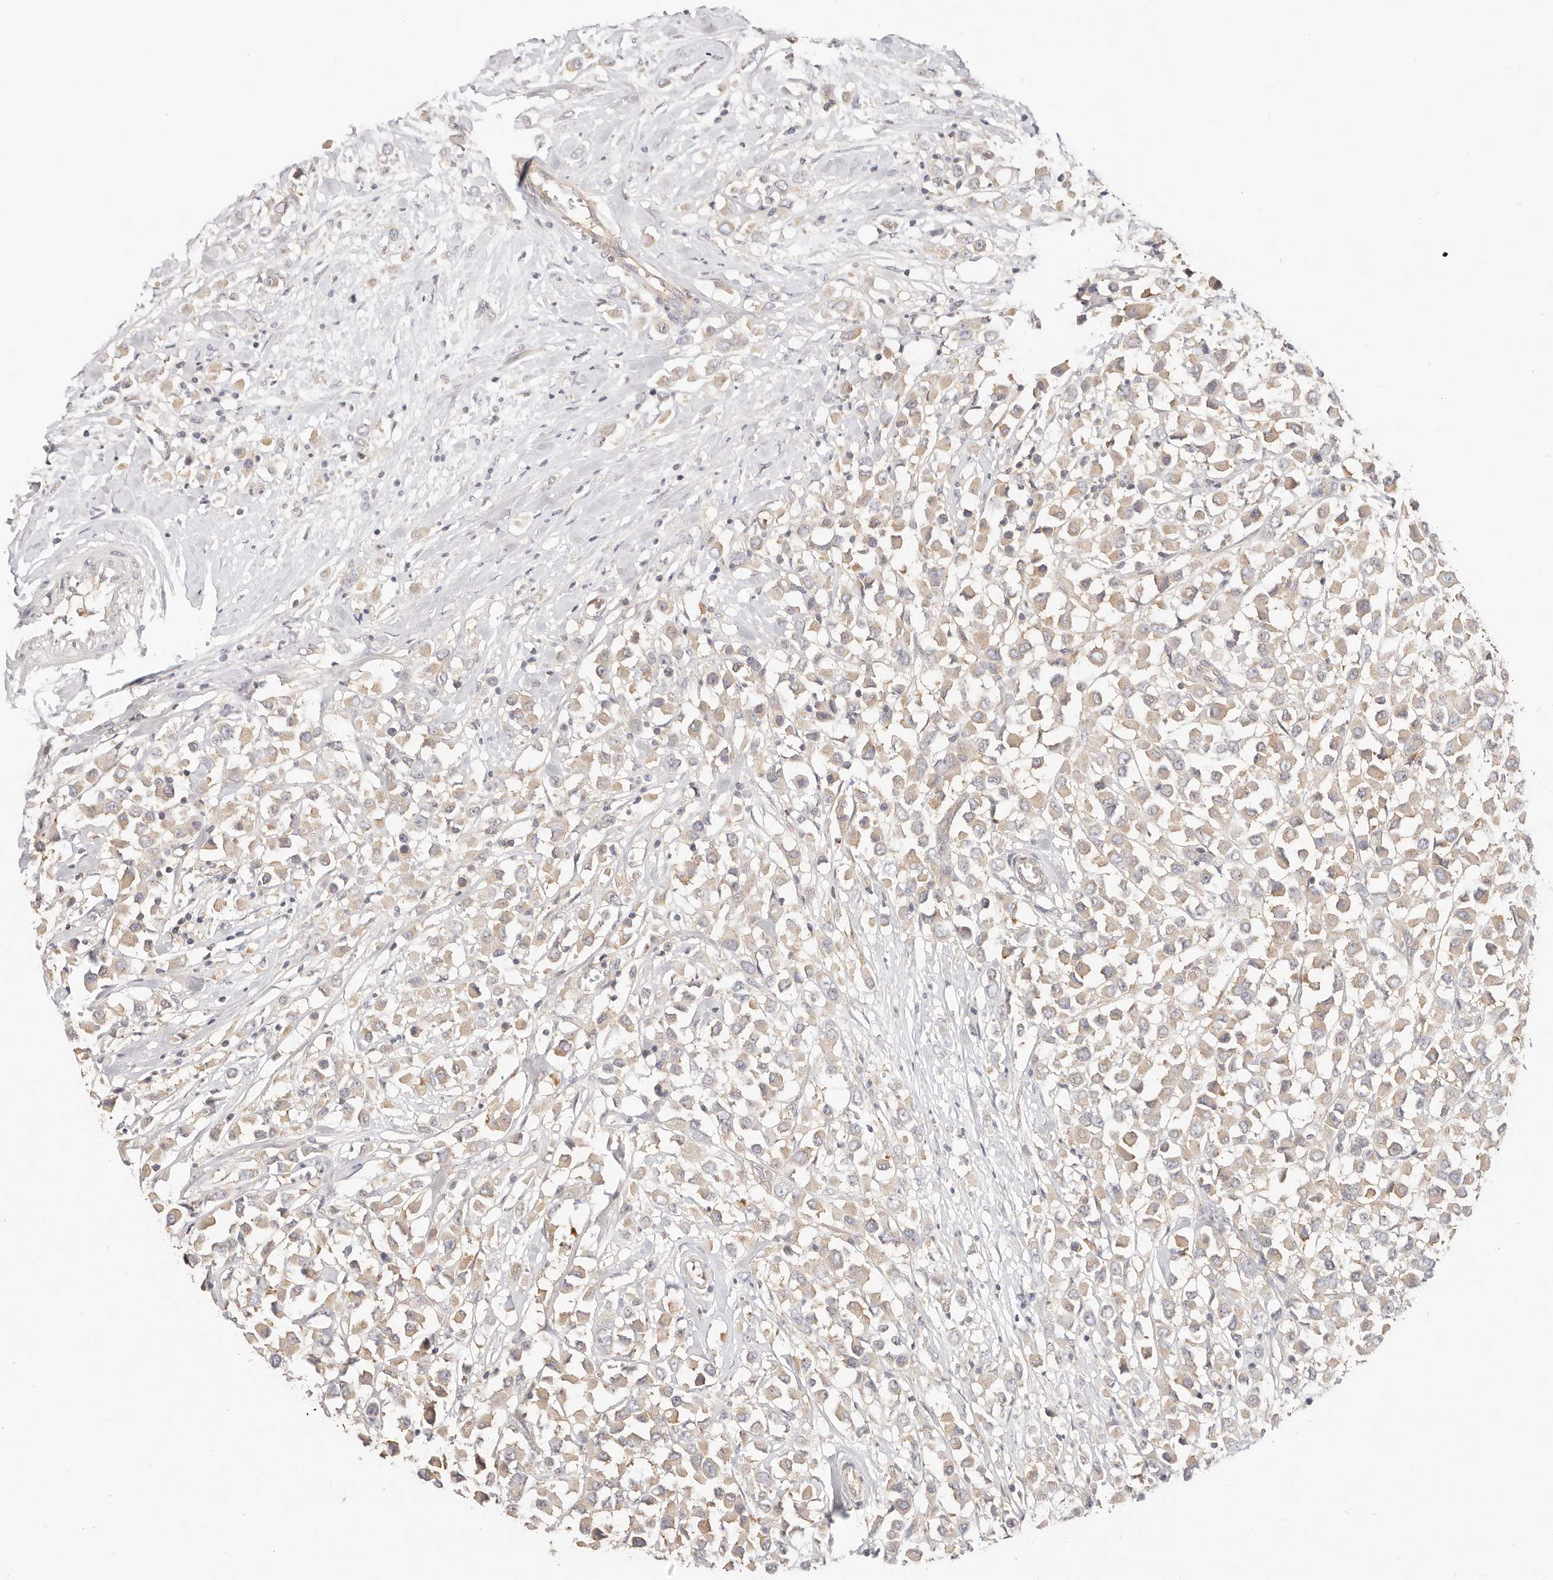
{"staining": {"intensity": "weak", "quantity": ">75%", "location": "cytoplasmic/membranous"}, "tissue": "breast cancer", "cell_type": "Tumor cells", "image_type": "cancer", "snomed": [{"axis": "morphology", "description": "Duct carcinoma"}, {"axis": "topography", "description": "Breast"}], "caption": "An IHC micrograph of neoplastic tissue is shown. Protein staining in brown highlights weak cytoplasmic/membranous positivity in breast cancer (invasive ductal carcinoma) within tumor cells.", "gene": "KCMF1", "patient": {"sex": "female", "age": 61}}